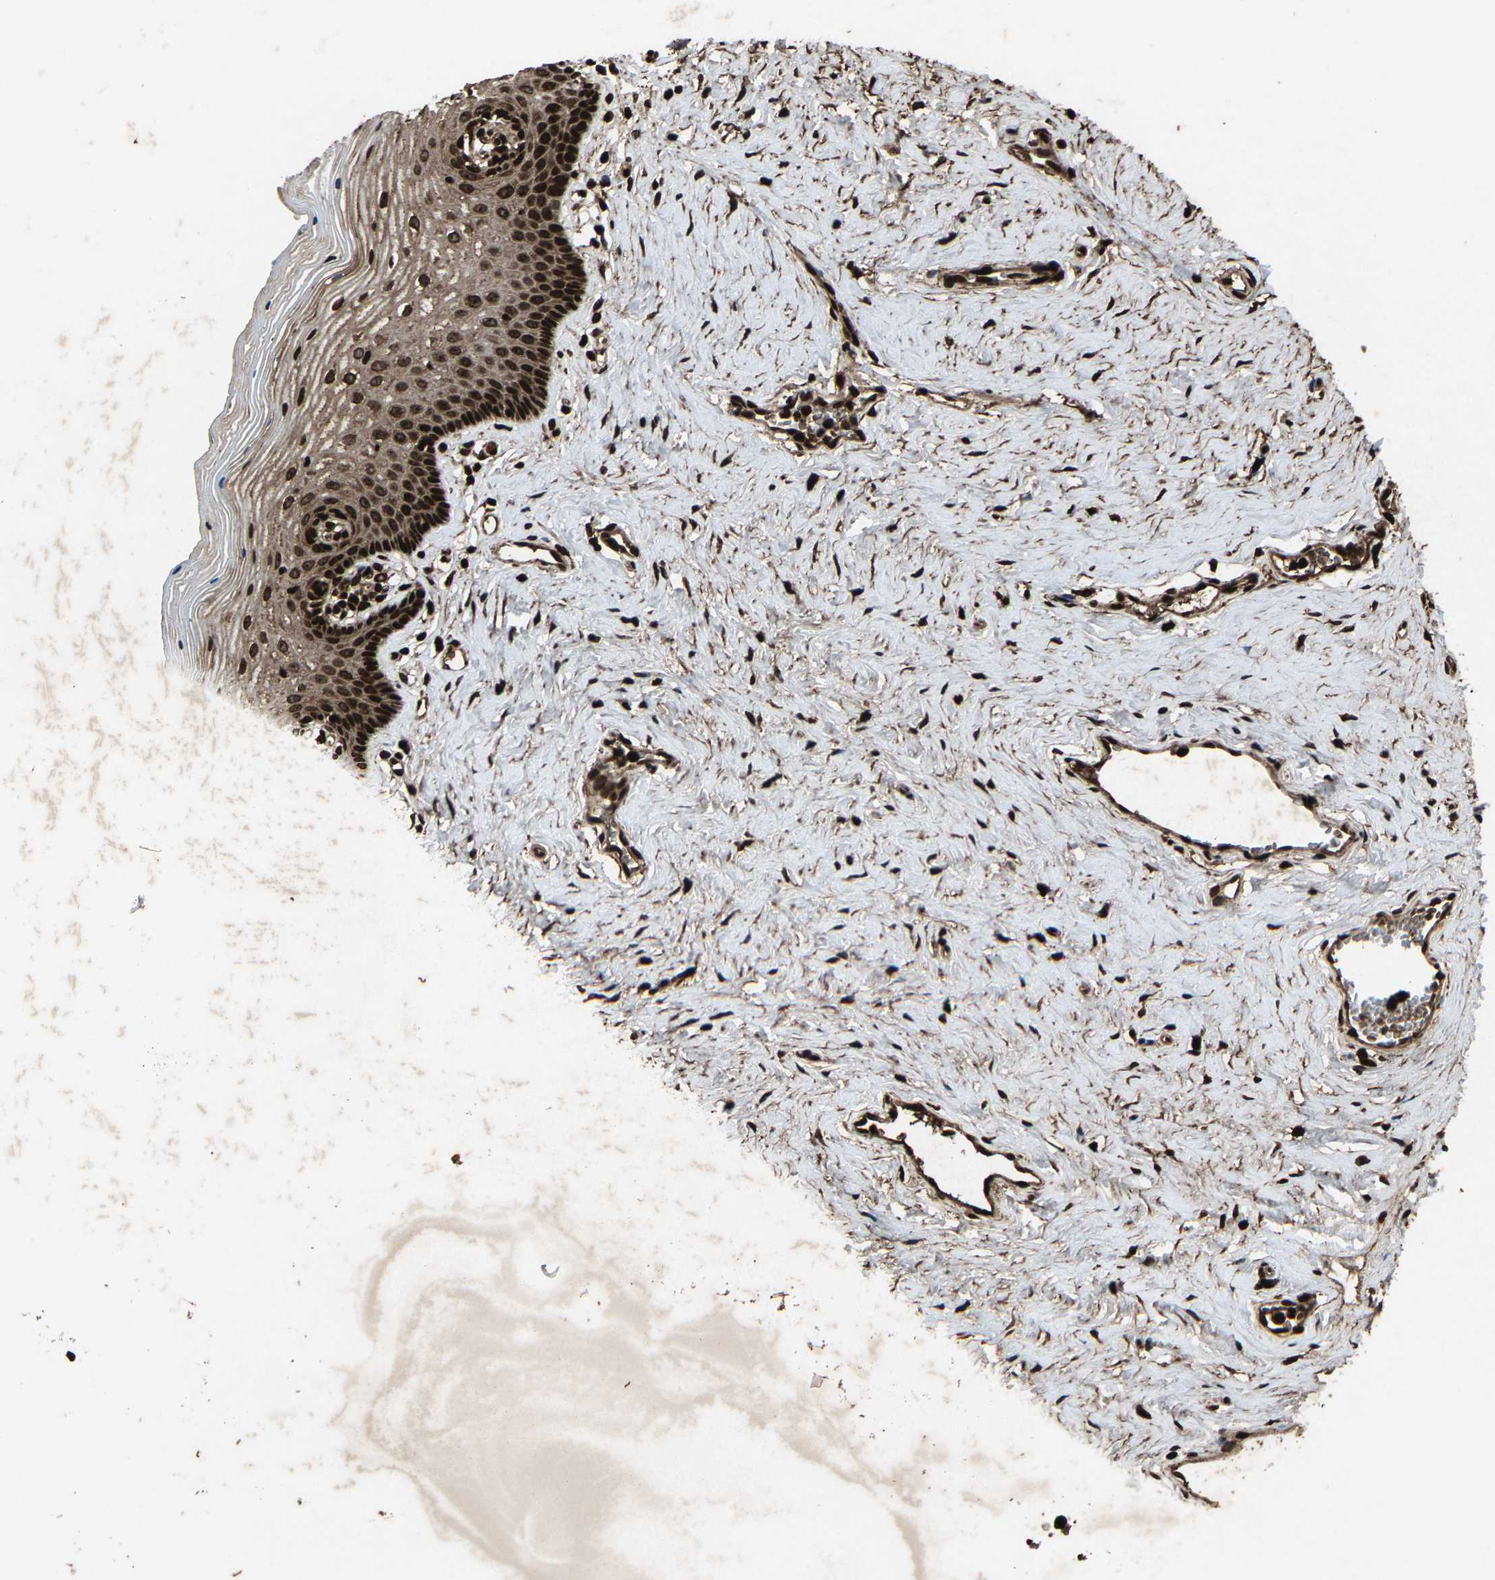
{"staining": {"intensity": "strong", "quantity": ">75%", "location": "cytoplasmic/membranous,nuclear"}, "tissue": "vagina", "cell_type": "Squamous epithelial cells", "image_type": "normal", "snomed": [{"axis": "morphology", "description": "Normal tissue, NOS"}, {"axis": "topography", "description": "Vagina"}], "caption": "Immunohistochemistry photomicrograph of normal vagina: vagina stained using immunohistochemistry displays high levels of strong protein expression localized specifically in the cytoplasmic/membranous,nuclear of squamous epithelial cells, appearing as a cytoplasmic/membranous,nuclear brown color.", "gene": "H4C1", "patient": {"sex": "female", "age": 32}}